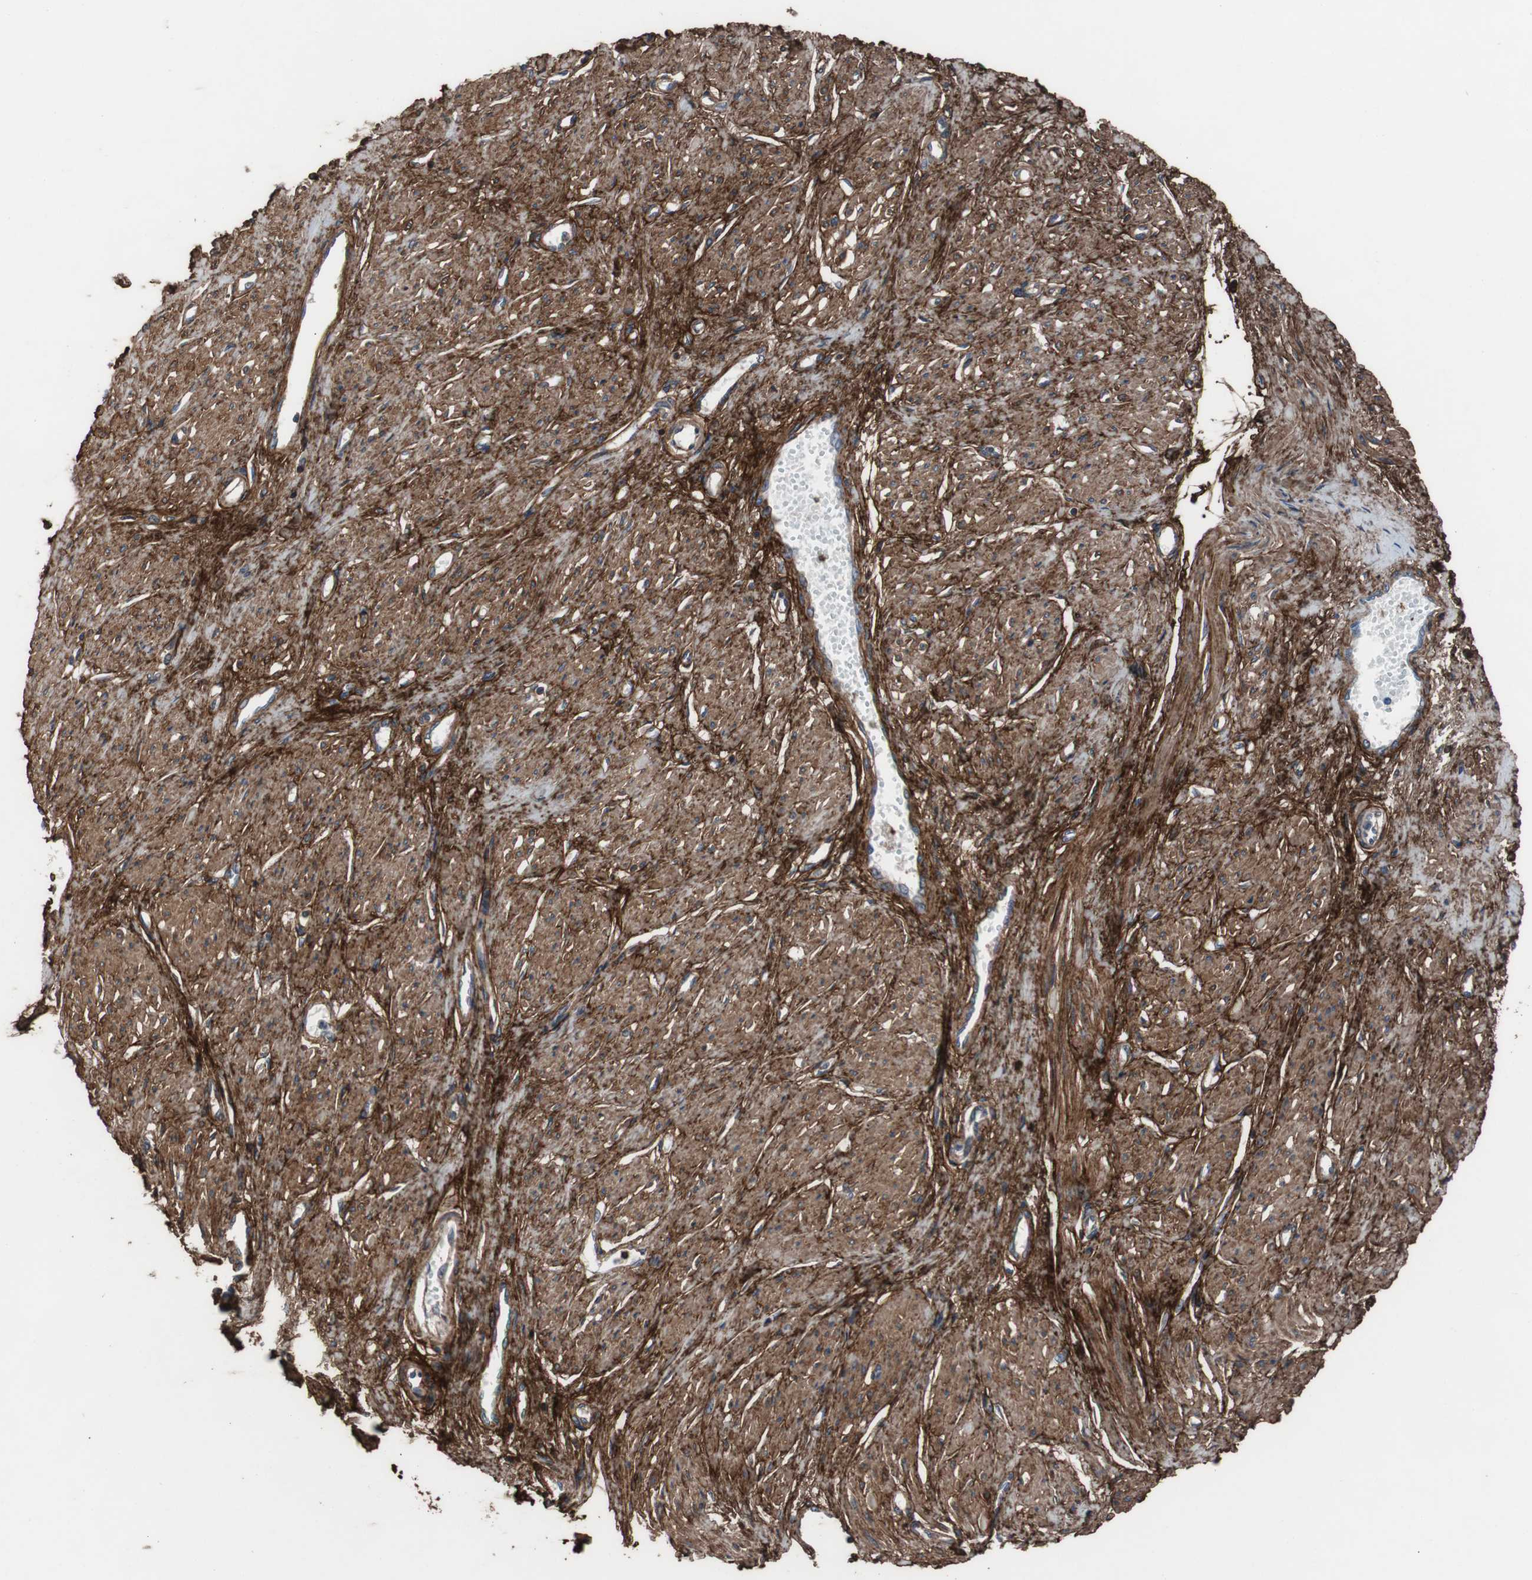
{"staining": {"intensity": "strong", "quantity": ">75%", "location": "cytoplasmic/membranous"}, "tissue": "smooth muscle", "cell_type": "Smooth muscle cells", "image_type": "normal", "snomed": [{"axis": "morphology", "description": "Normal tissue, NOS"}, {"axis": "topography", "description": "Smooth muscle"}, {"axis": "topography", "description": "Uterus"}], "caption": "About >75% of smooth muscle cells in benign smooth muscle show strong cytoplasmic/membranous protein staining as visualized by brown immunohistochemical staining.", "gene": "COL6A2", "patient": {"sex": "female", "age": 39}}